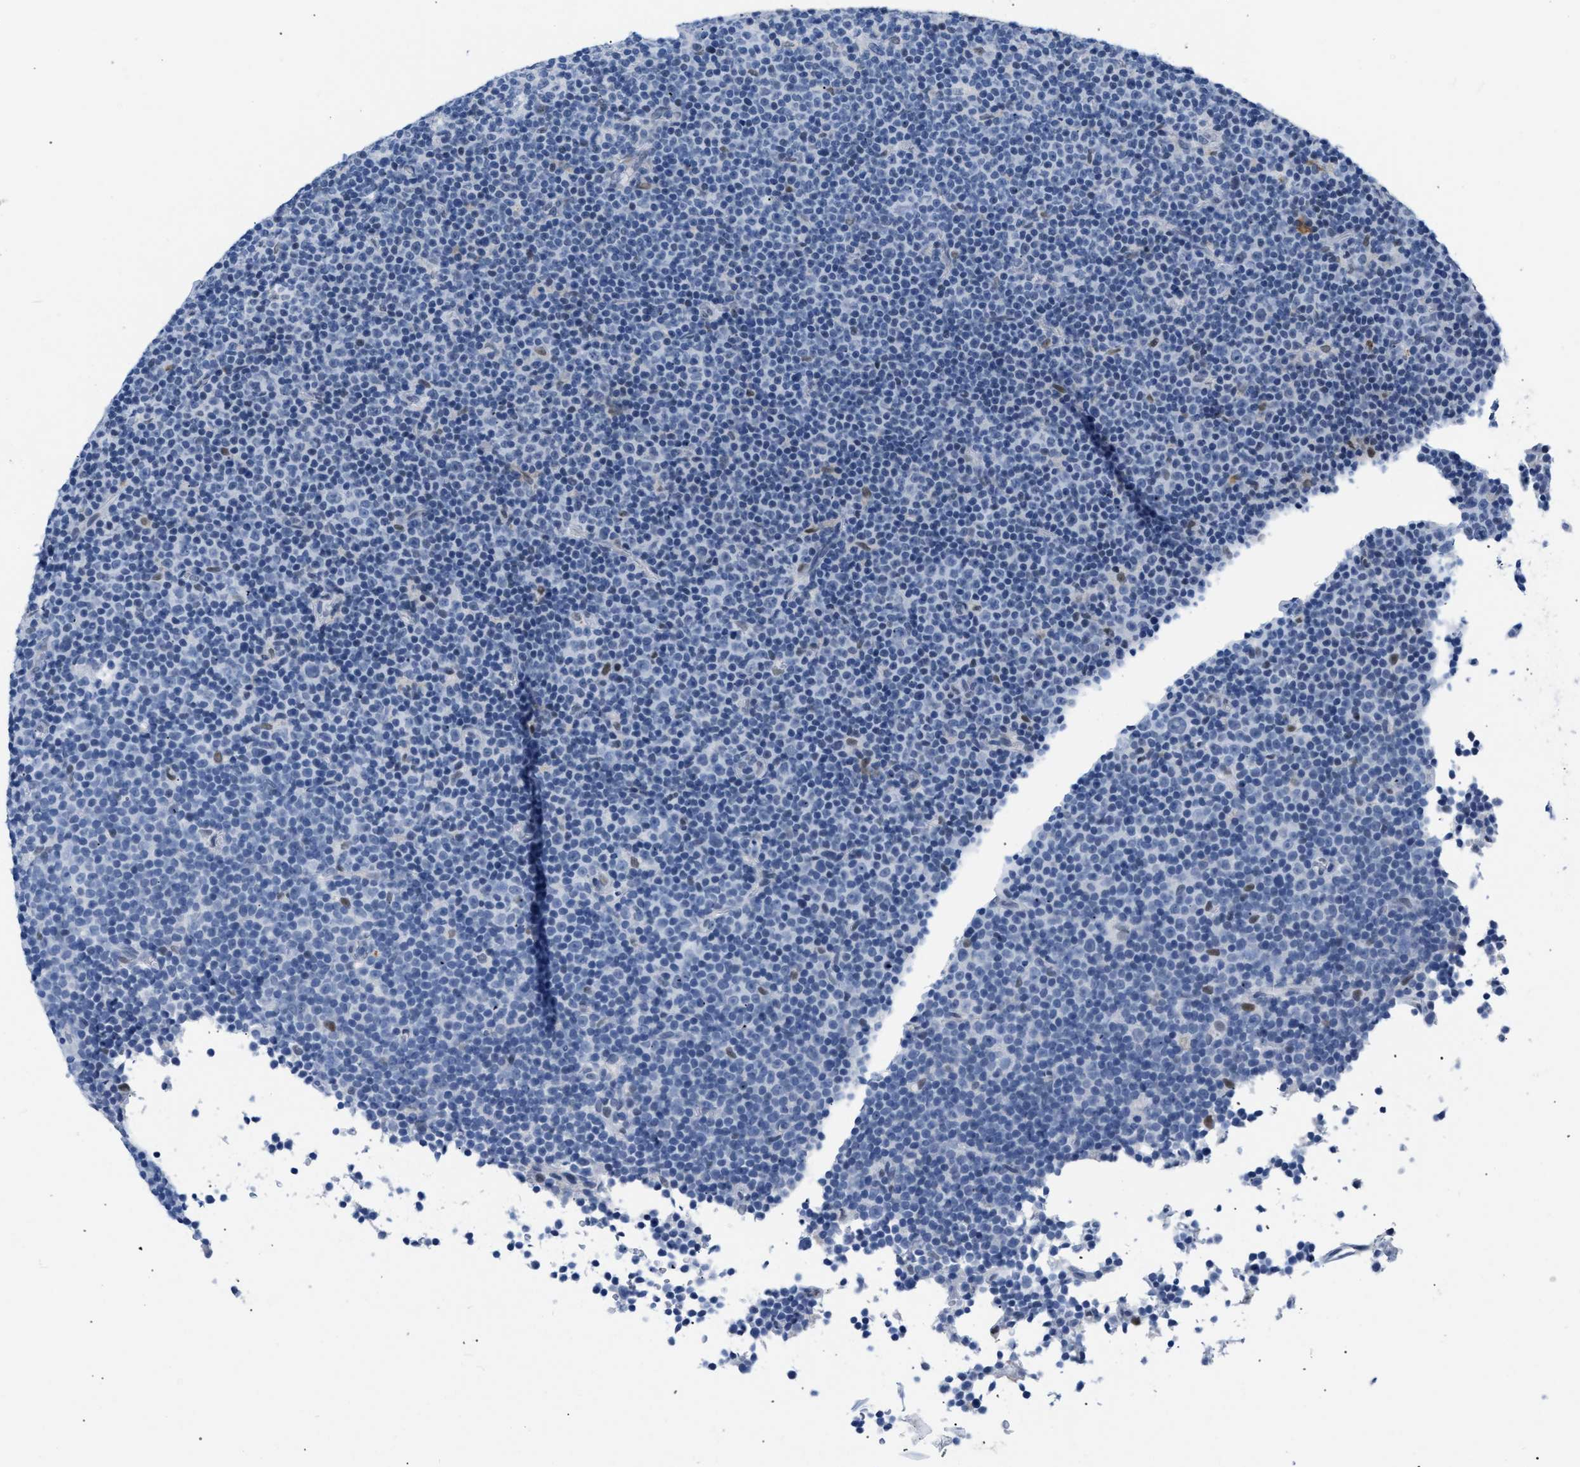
{"staining": {"intensity": "negative", "quantity": "none", "location": "none"}, "tissue": "lymphoma", "cell_type": "Tumor cells", "image_type": "cancer", "snomed": [{"axis": "morphology", "description": "Malignant lymphoma, non-Hodgkin's type, Low grade"}, {"axis": "topography", "description": "Lymph node"}], "caption": "IHC of human malignant lymphoma, non-Hodgkin's type (low-grade) shows no expression in tumor cells.", "gene": "BOLL", "patient": {"sex": "female", "age": 67}}